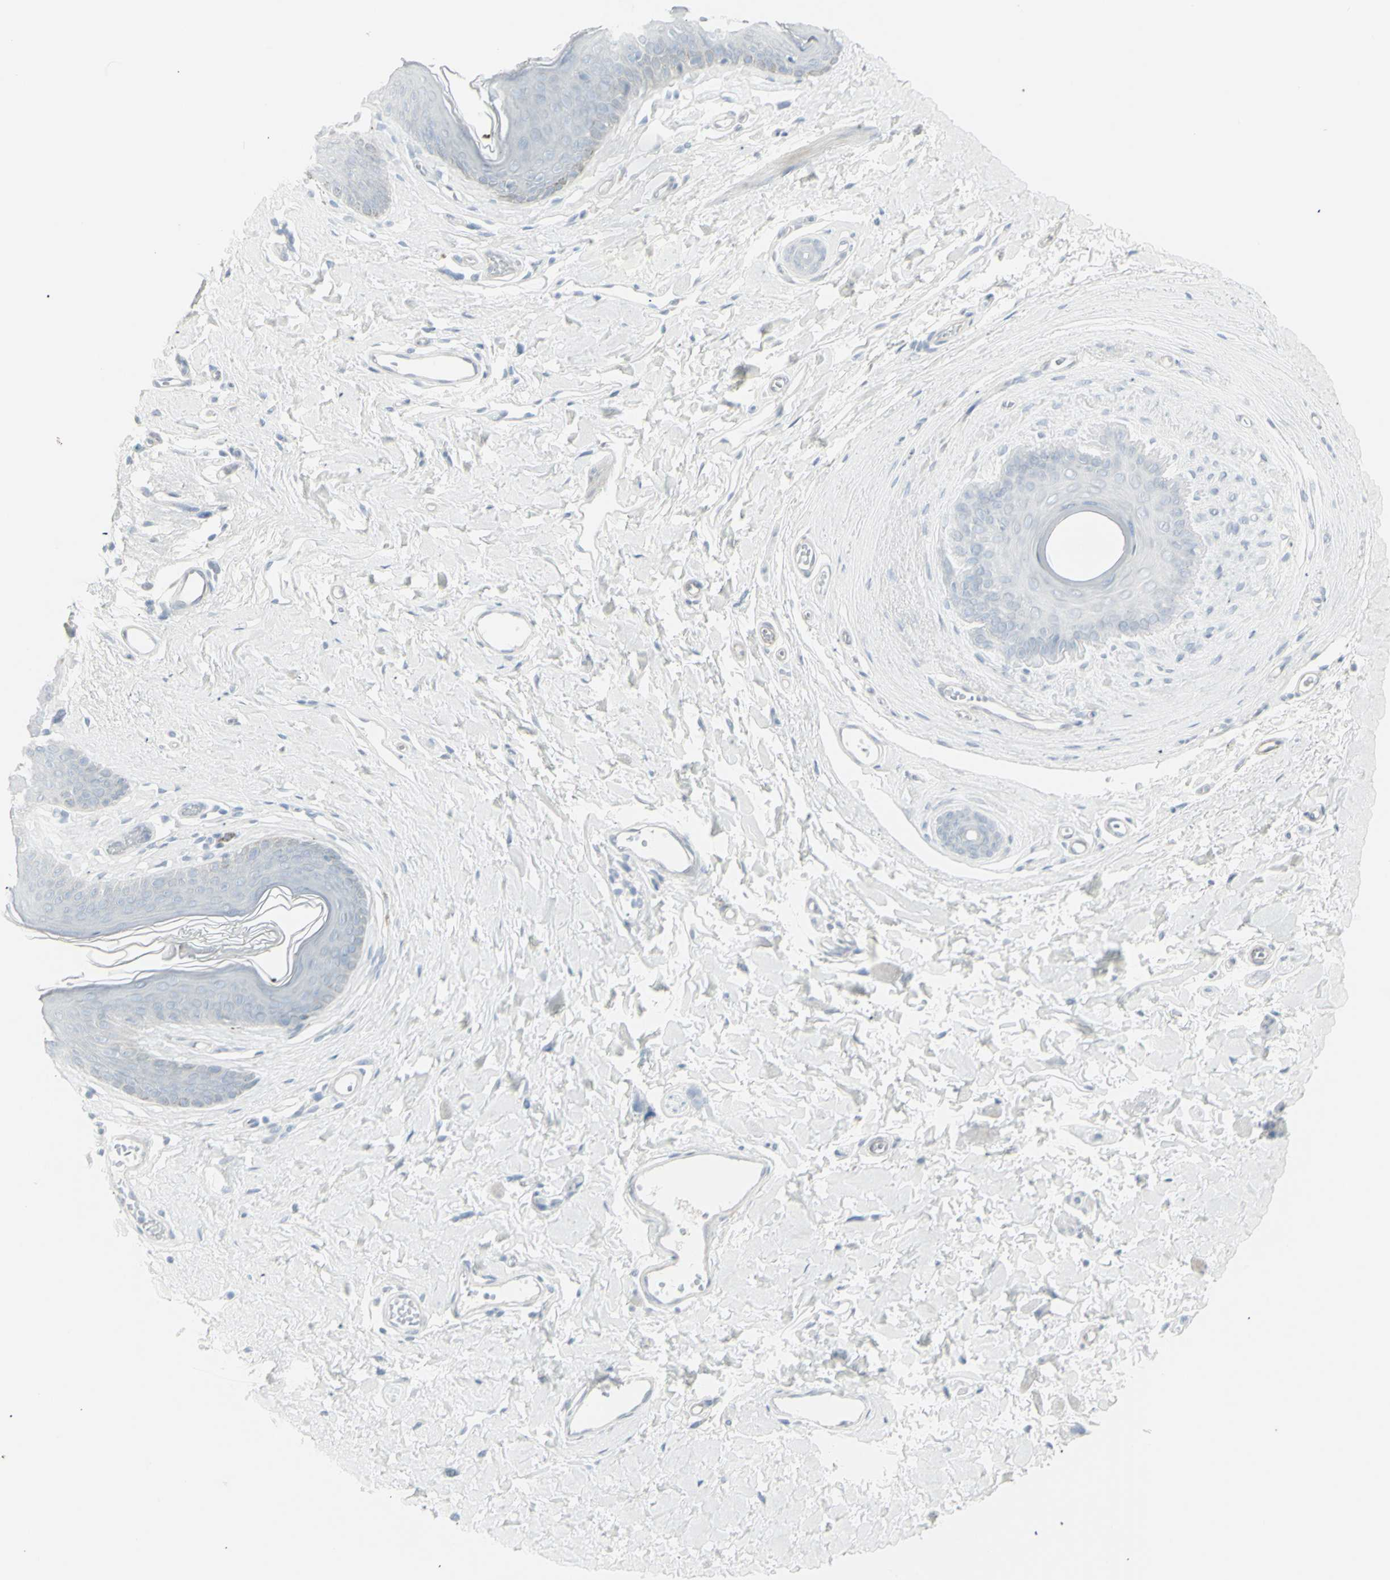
{"staining": {"intensity": "moderate", "quantity": "<25%", "location": "cytoplasmic/membranous"}, "tissue": "skin", "cell_type": "Epidermal cells", "image_type": "normal", "snomed": [{"axis": "morphology", "description": "Normal tissue, NOS"}, {"axis": "morphology", "description": "Inflammation, NOS"}, {"axis": "topography", "description": "Vulva"}], "caption": "Immunohistochemistry image of normal human skin stained for a protein (brown), which reveals low levels of moderate cytoplasmic/membranous expression in approximately <25% of epidermal cells.", "gene": "YBX2", "patient": {"sex": "female", "age": 84}}